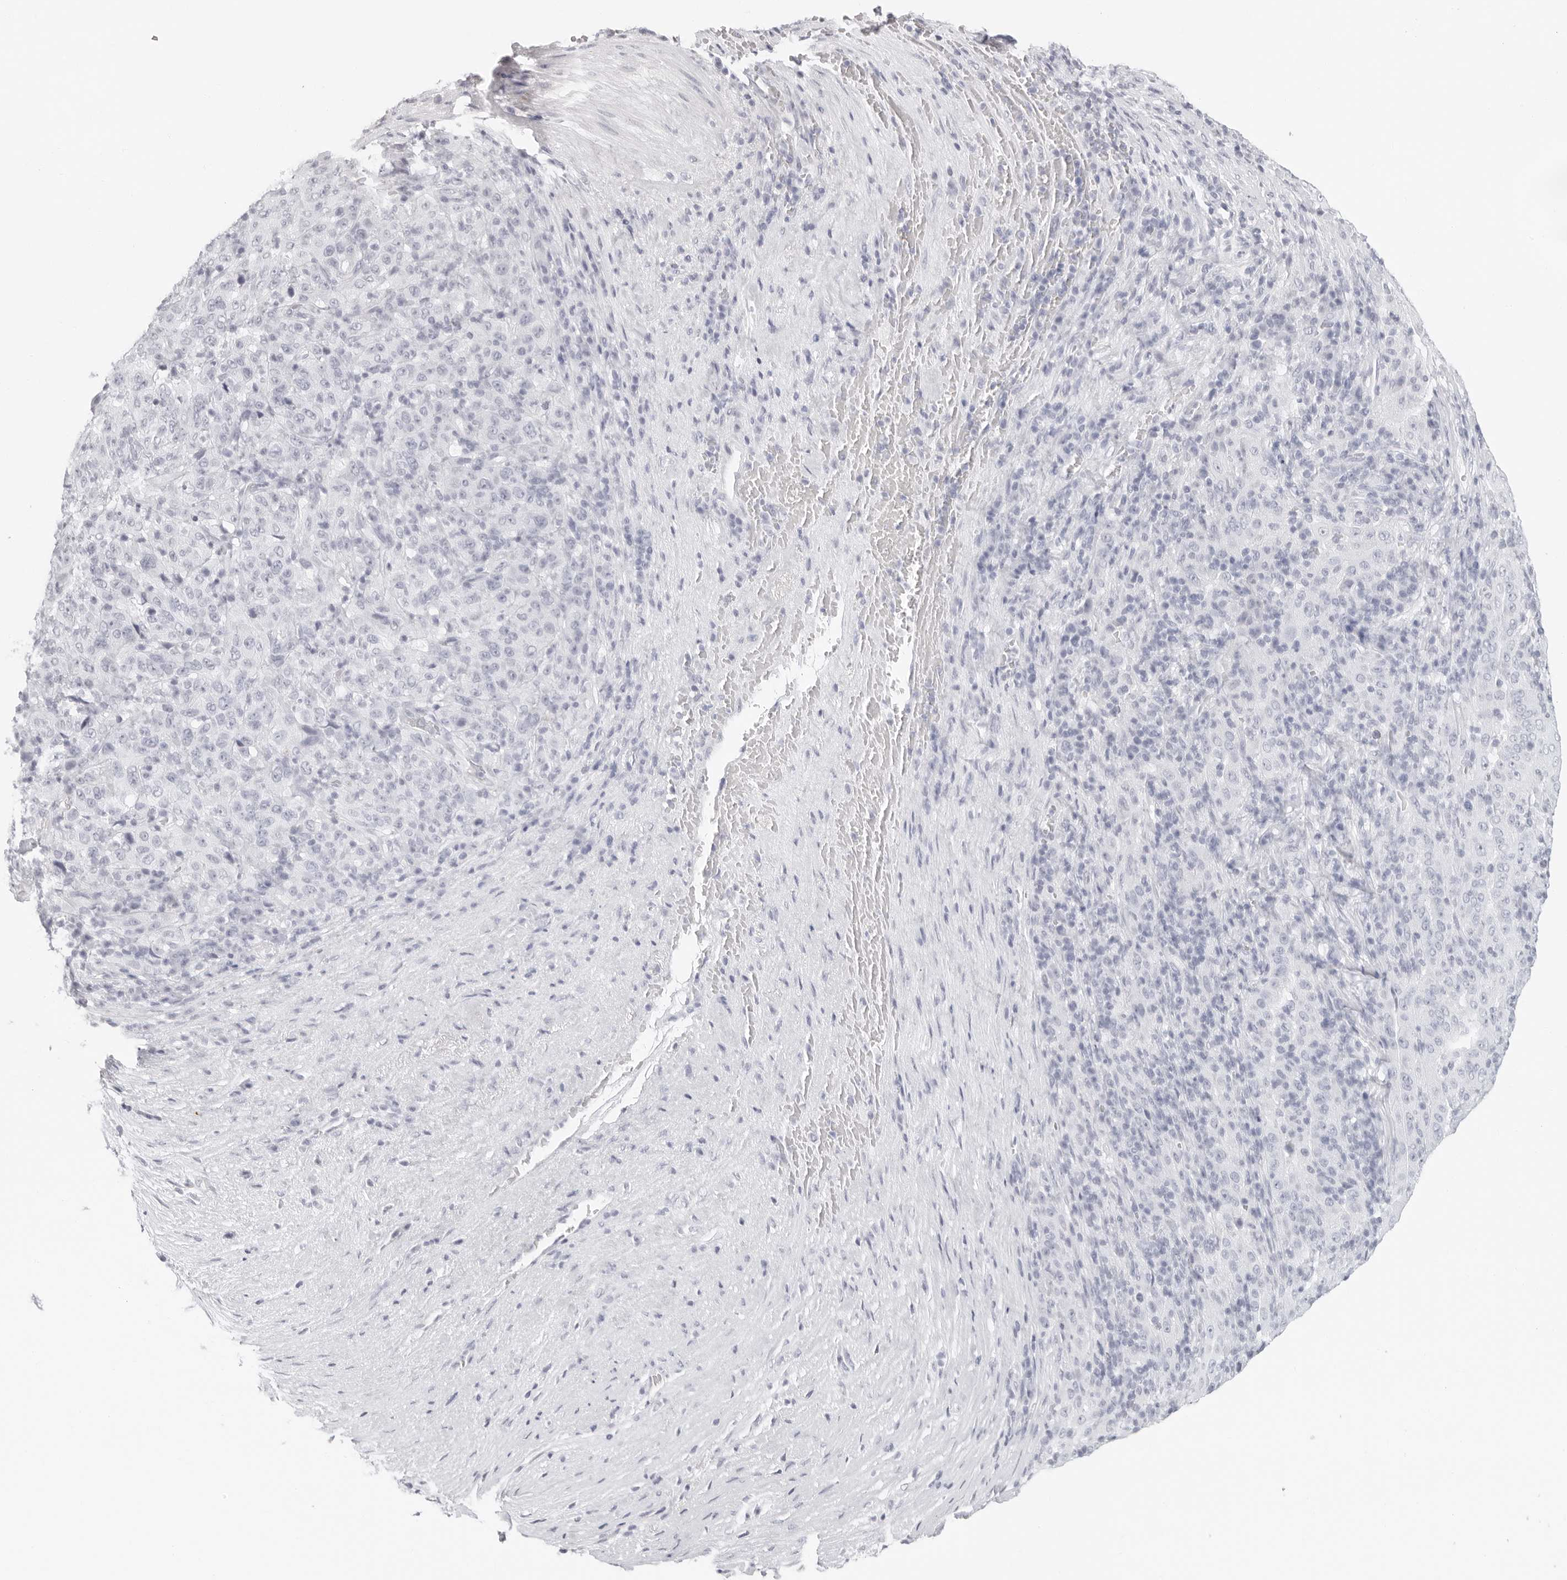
{"staining": {"intensity": "negative", "quantity": "none", "location": "none"}, "tissue": "pancreatic cancer", "cell_type": "Tumor cells", "image_type": "cancer", "snomed": [{"axis": "morphology", "description": "Adenocarcinoma, NOS"}, {"axis": "topography", "description": "Pancreas"}], "caption": "Protein analysis of pancreatic adenocarcinoma reveals no significant expression in tumor cells. (Stains: DAB immunohistochemistry (IHC) with hematoxylin counter stain, Microscopy: brightfield microscopy at high magnification).", "gene": "AGMAT", "patient": {"sex": "male", "age": 63}}